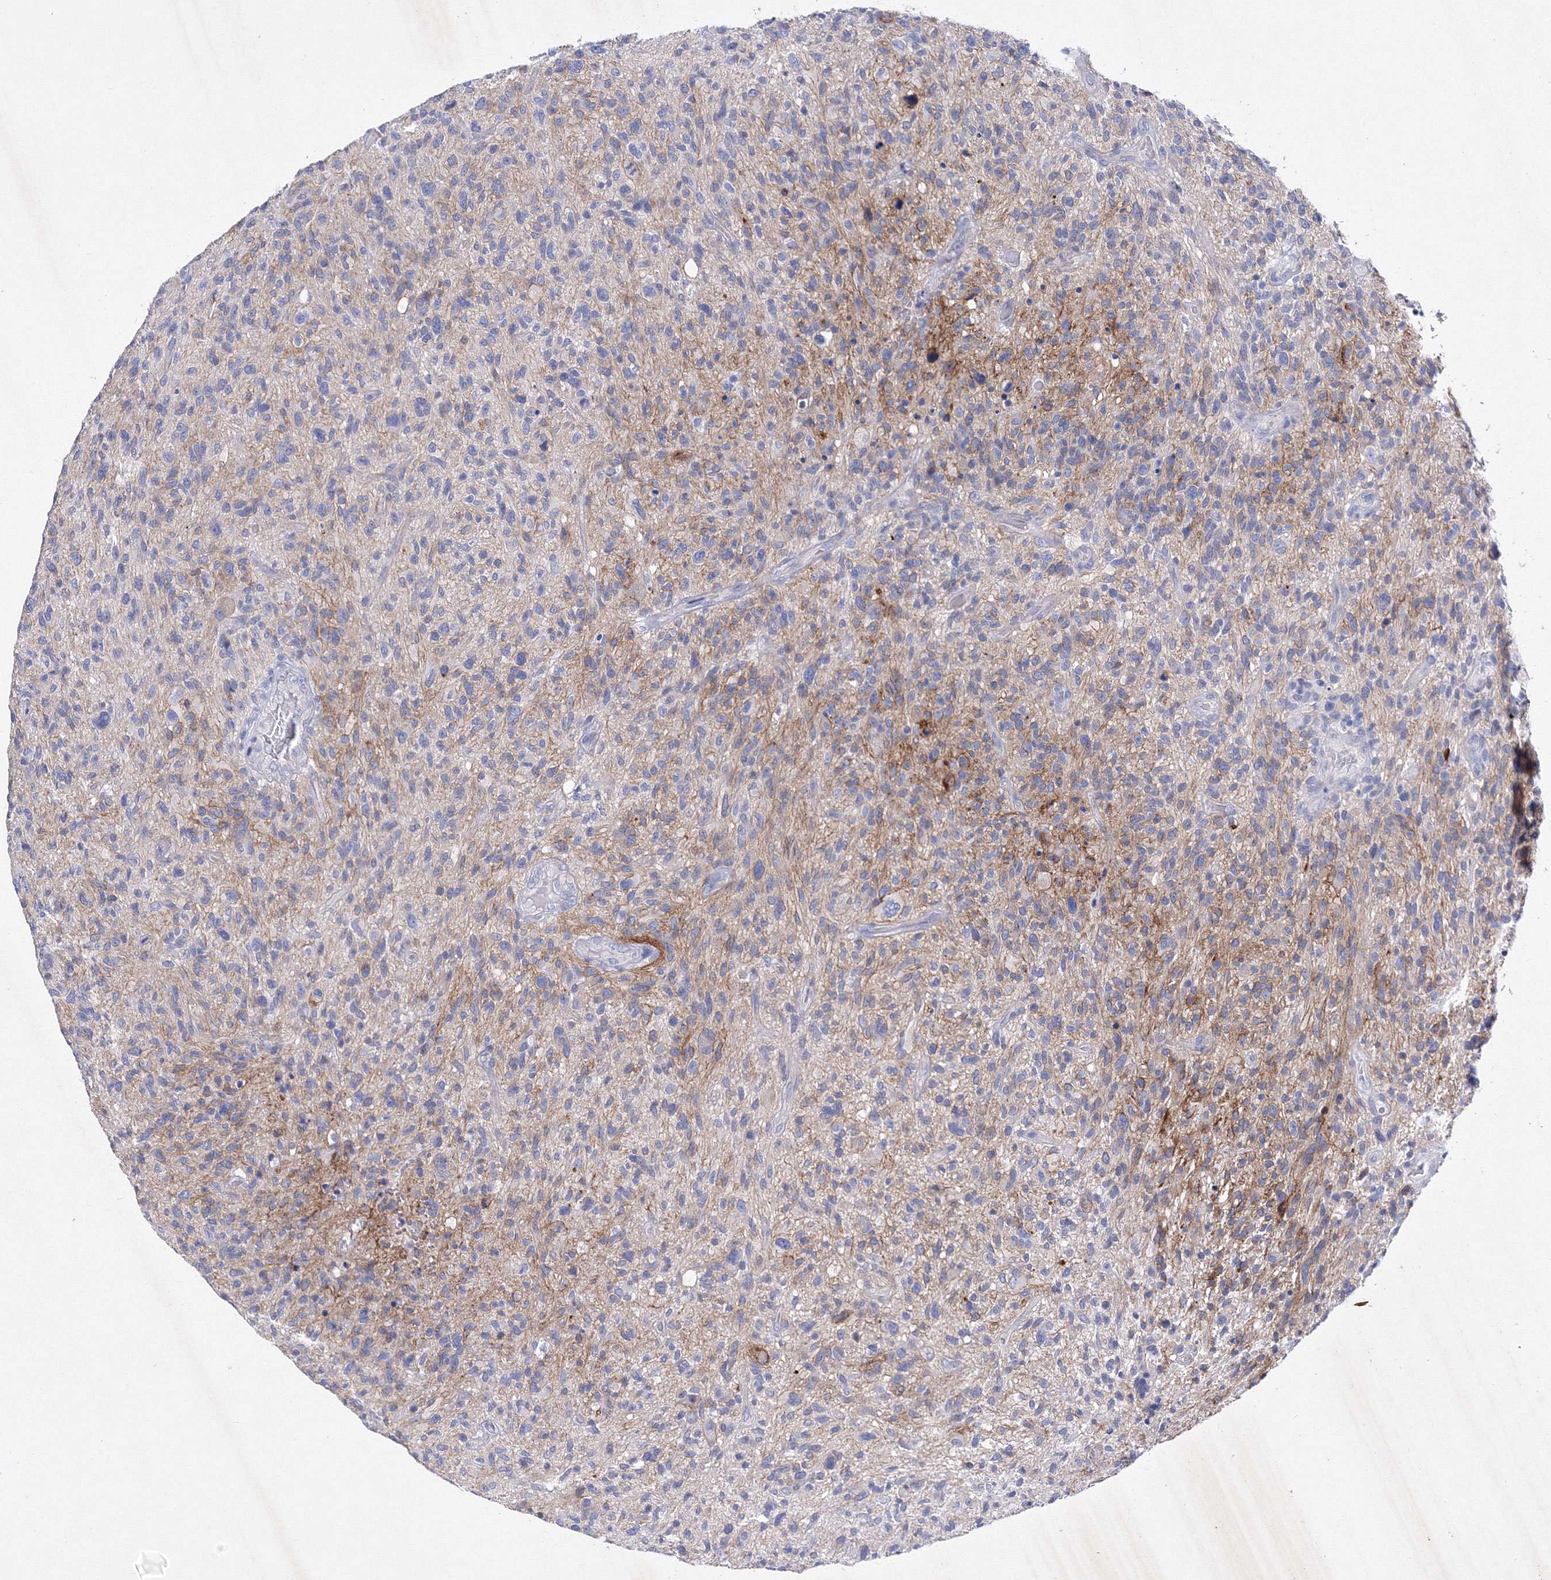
{"staining": {"intensity": "negative", "quantity": "none", "location": "none"}, "tissue": "glioma", "cell_type": "Tumor cells", "image_type": "cancer", "snomed": [{"axis": "morphology", "description": "Glioma, malignant, High grade"}, {"axis": "topography", "description": "Brain"}], "caption": "IHC histopathology image of neoplastic tissue: human glioma stained with DAB exhibits no significant protein staining in tumor cells.", "gene": "GPN1", "patient": {"sex": "male", "age": 47}}